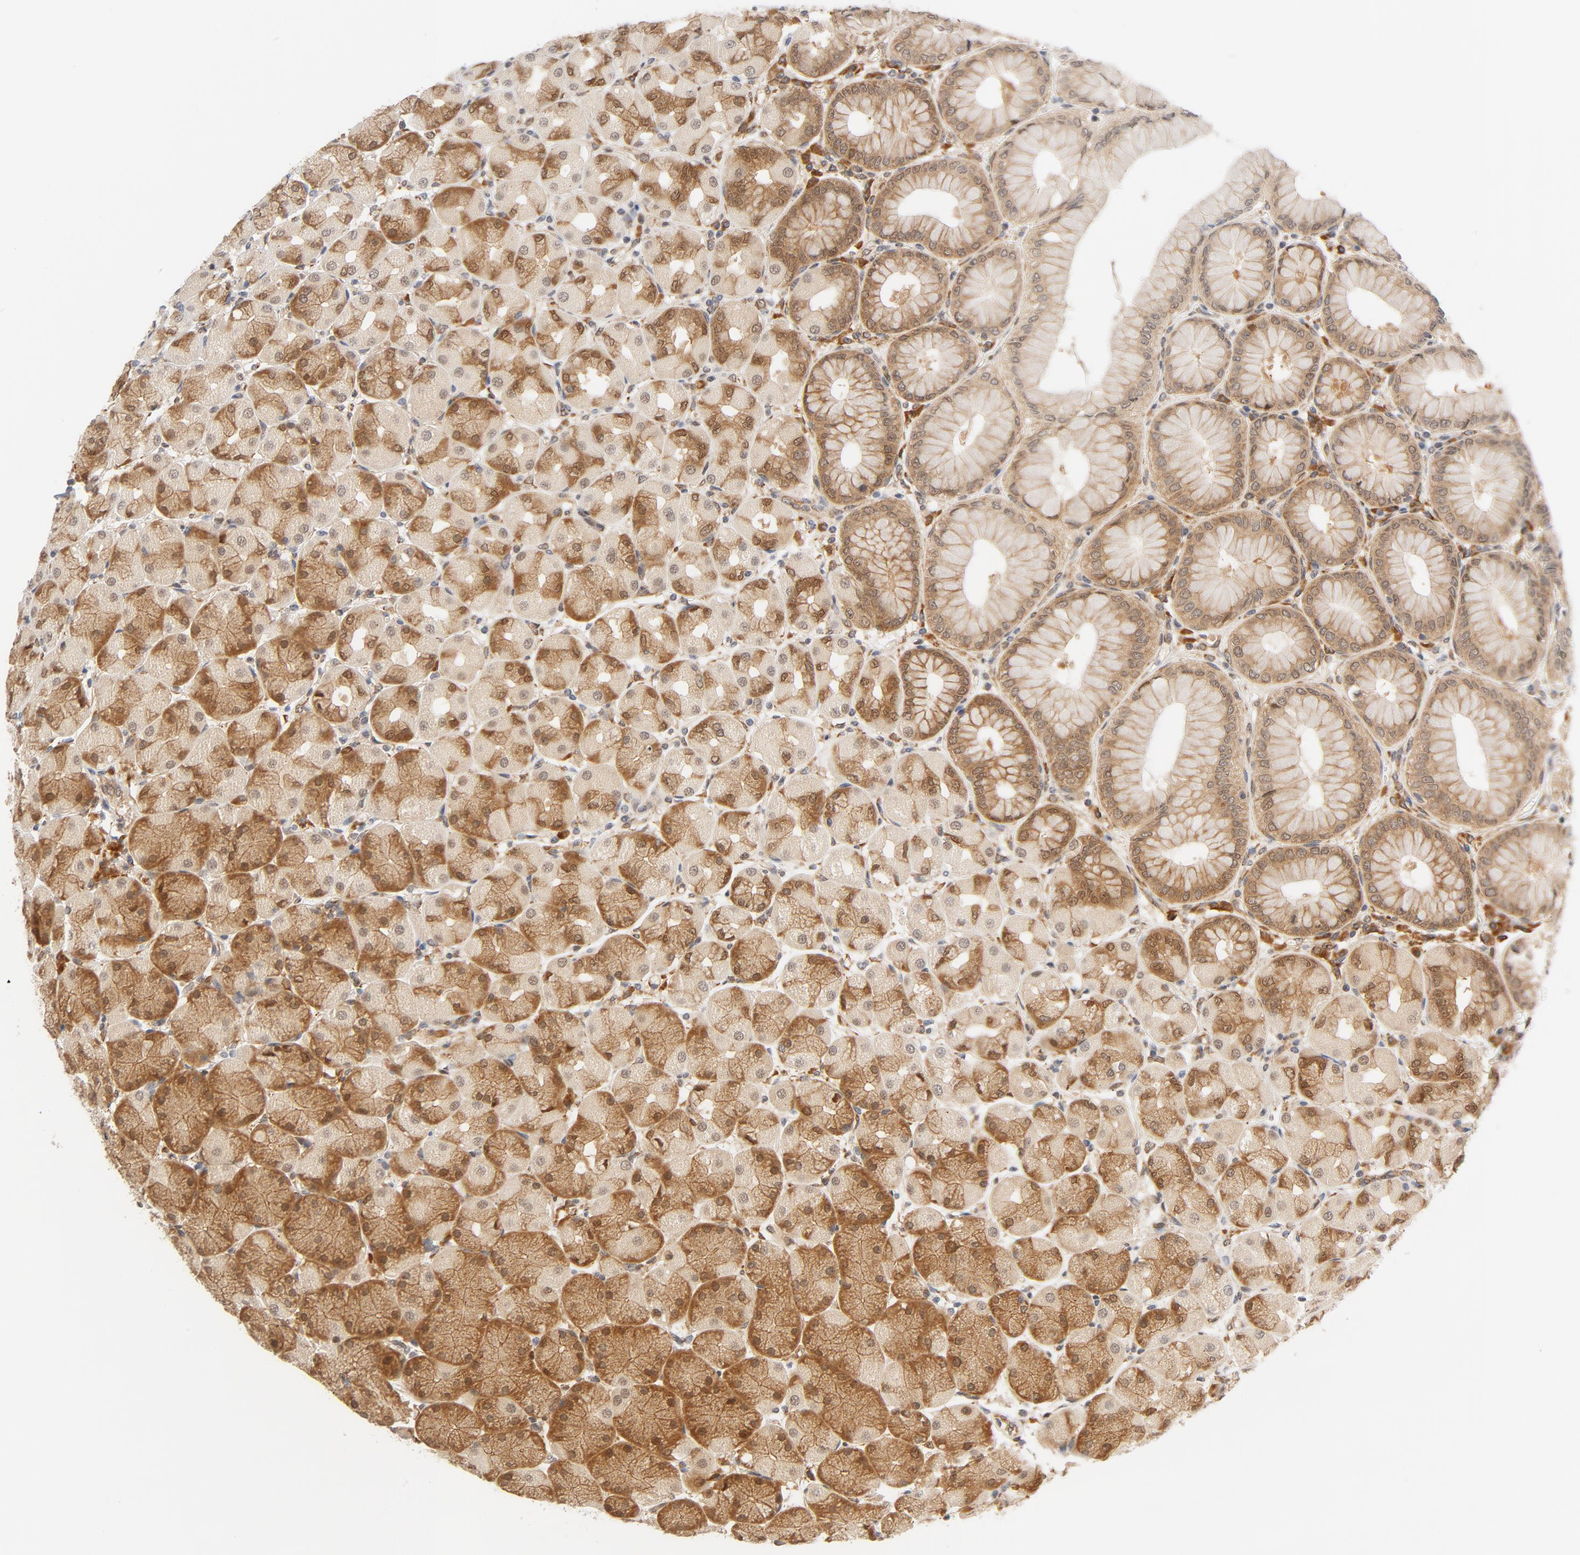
{"staining": {"intensity": "moderate", "quantity": ">75%", "location": "cytoplasmic/membranous,nuclear"}, "tissue": "stomach", "cell_type": "Glandular cells", "image_type": "normal", "snomed": [{"axis": "morphology", "description": "Normal tissue, NOS"}, {"axis": "topography", "description": "Stomach, upper"}], "caption": "About >75% of glandular cells in unremarkable stomach reveal moderate cytoplasmic/membranous,nuclear protein expression as visualized by brown immunohistochemical staining.", "gene": "EIF4E", "patient": {"sex": "female", "age": 56}}